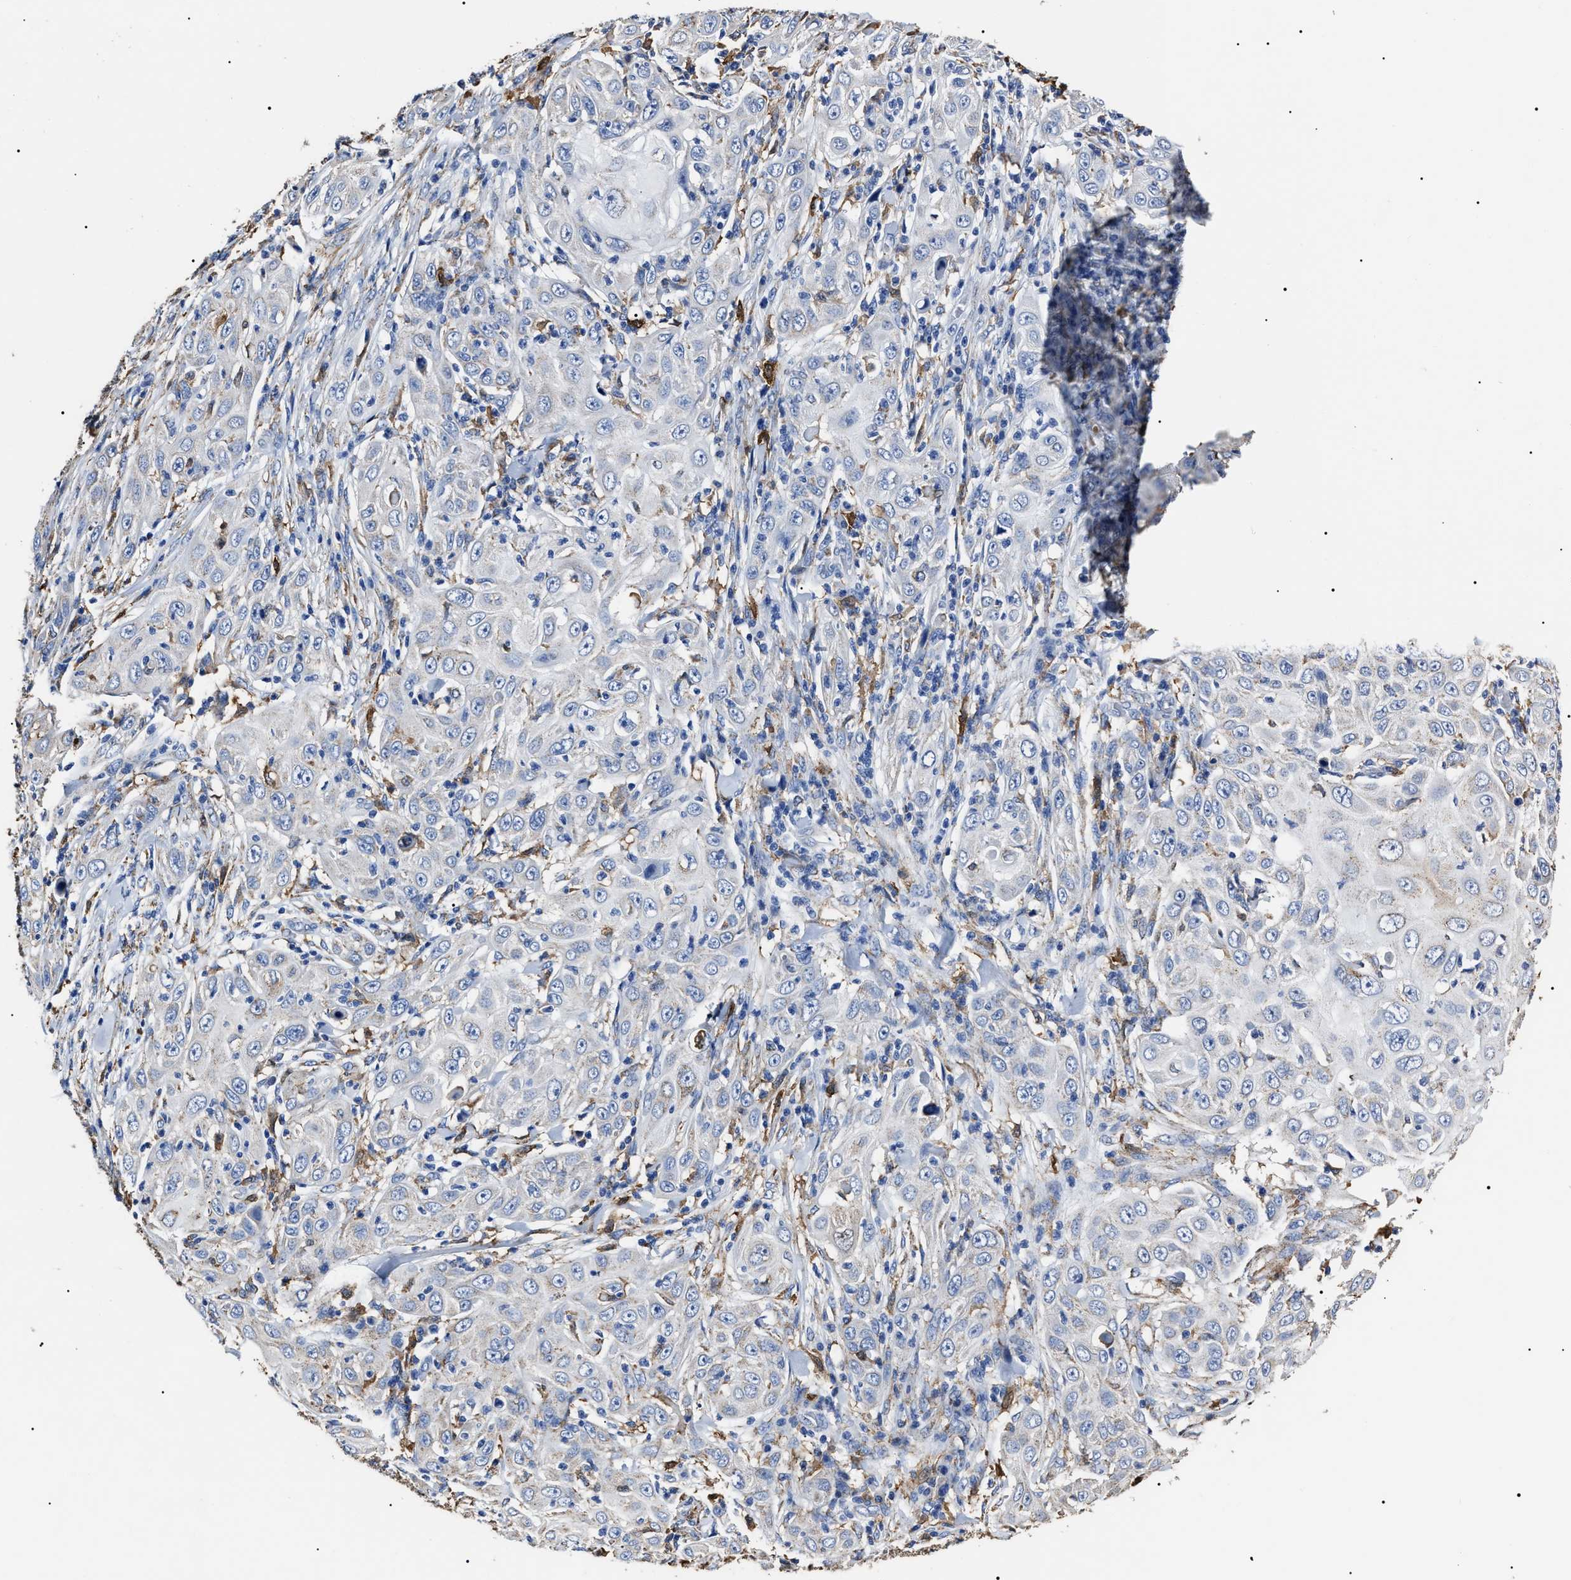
{"staining": {"intensity": "negative", "quantity": "none", "location": "none"}, "tissue": "skin cancer", "cell_type": "Tumor cells", "image_type": "cancer", "snomed": [{"axis": "morphology", "description": "Squamous cell carcinoma, NOS"}, {"axis": "topography", "description": "Skin"}], "caption": "This photomicrograph is of skin cancer (squamous cell carcinoma) stained with immunohistochemistry to label a protein in brown with the nuclei are counter-stained blue. There is no expression in tumor cells.", "gene": "ALDH1A1", "patient": {"sex": "female", "age": 88}}